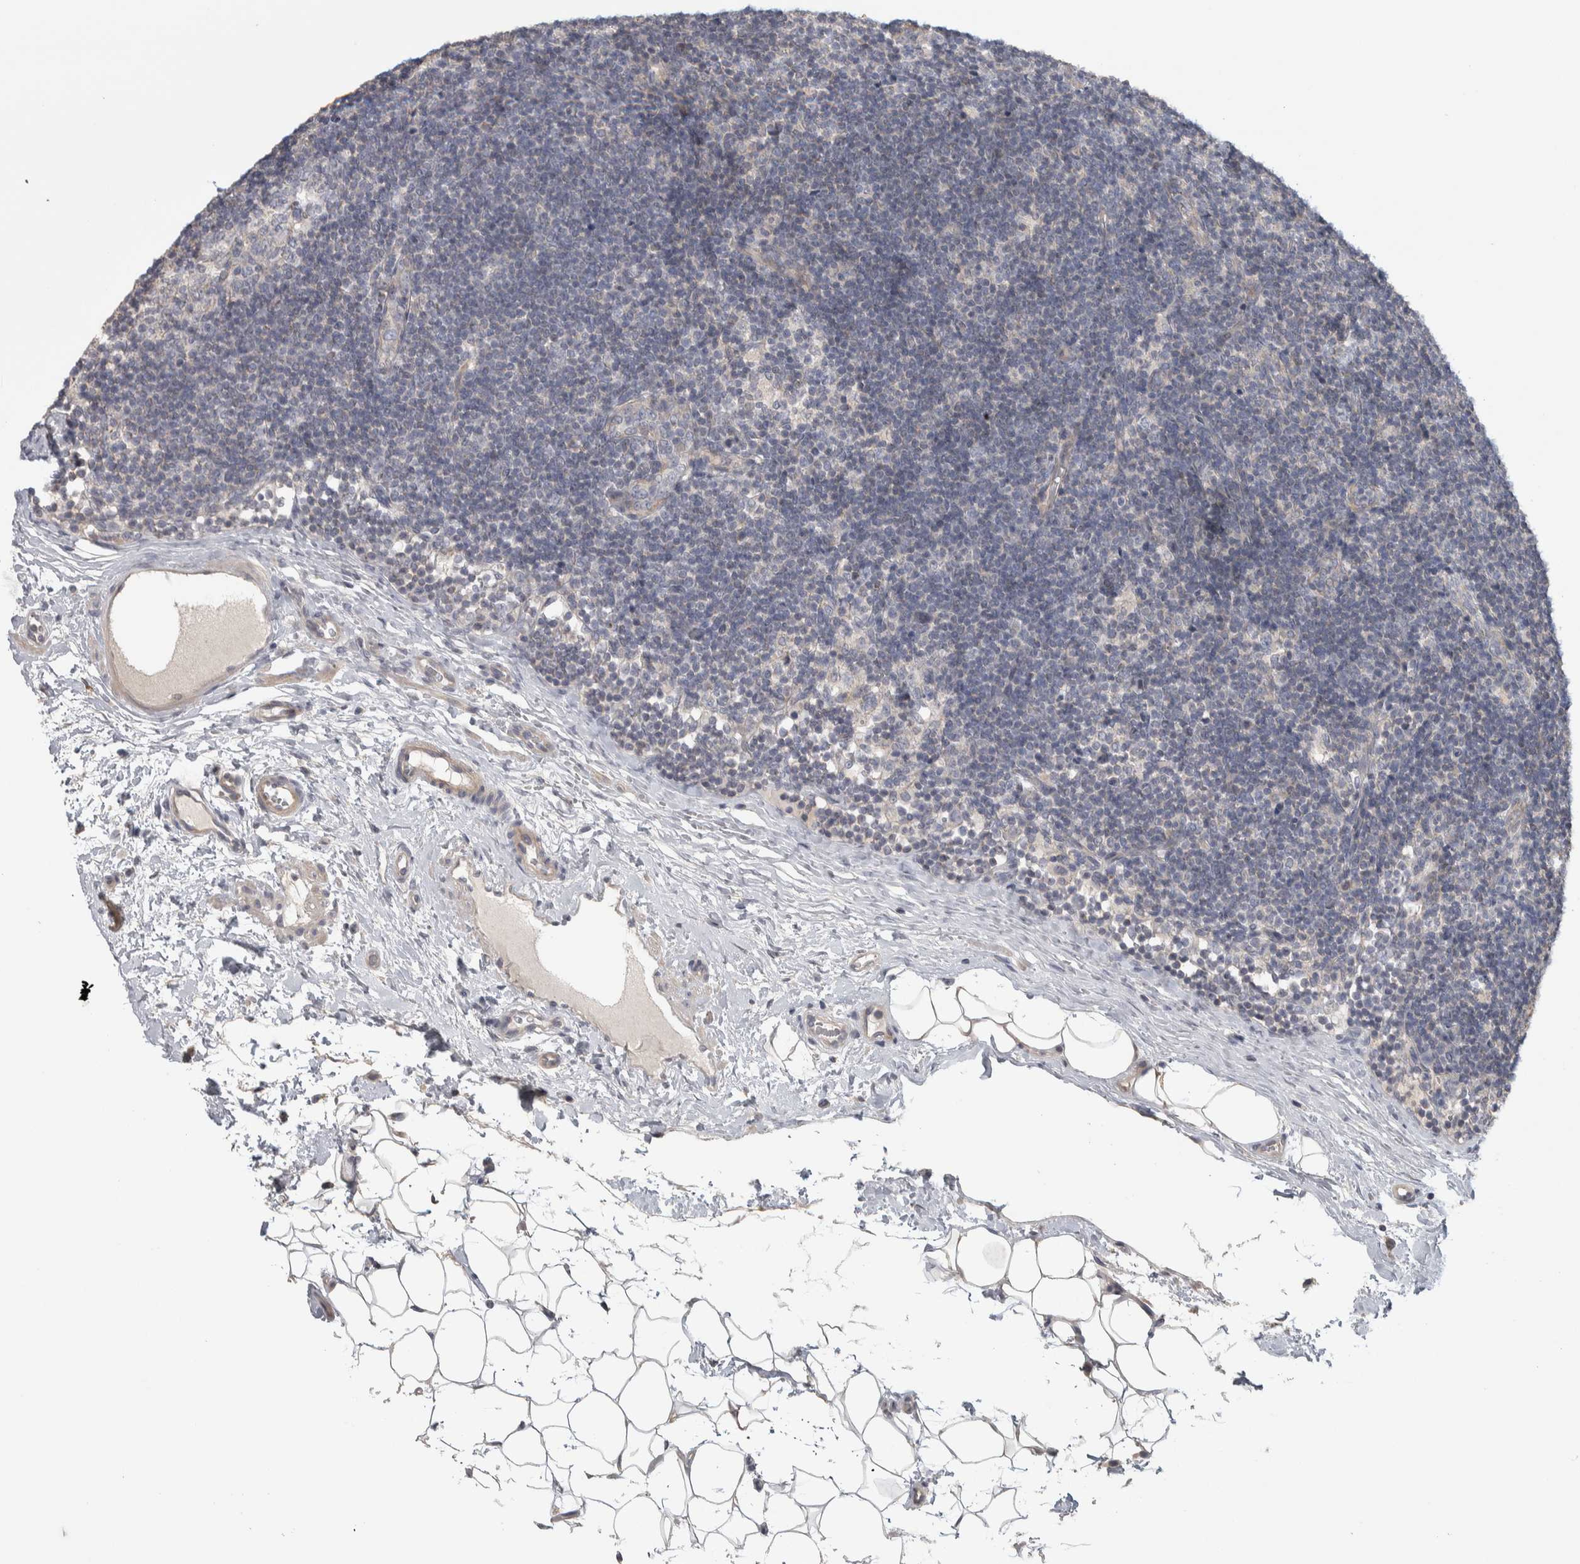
{"staining": {"intensity": "negative", "quantity": "none", "location": "none"}, "tissue": "lymph node", "cell_type": "Germinal center cells", "image_type": "normal", "snomed": [{"axis": "morphology", "description": "Normal tissue, NOS"}, {"axis": "topography", "description": "Lymph node"}], "caption": "Germinal center cells show no significant expression in benign lymph node.", "gene": "DCXR", "patient": {"sex": "female", "age": 22}}